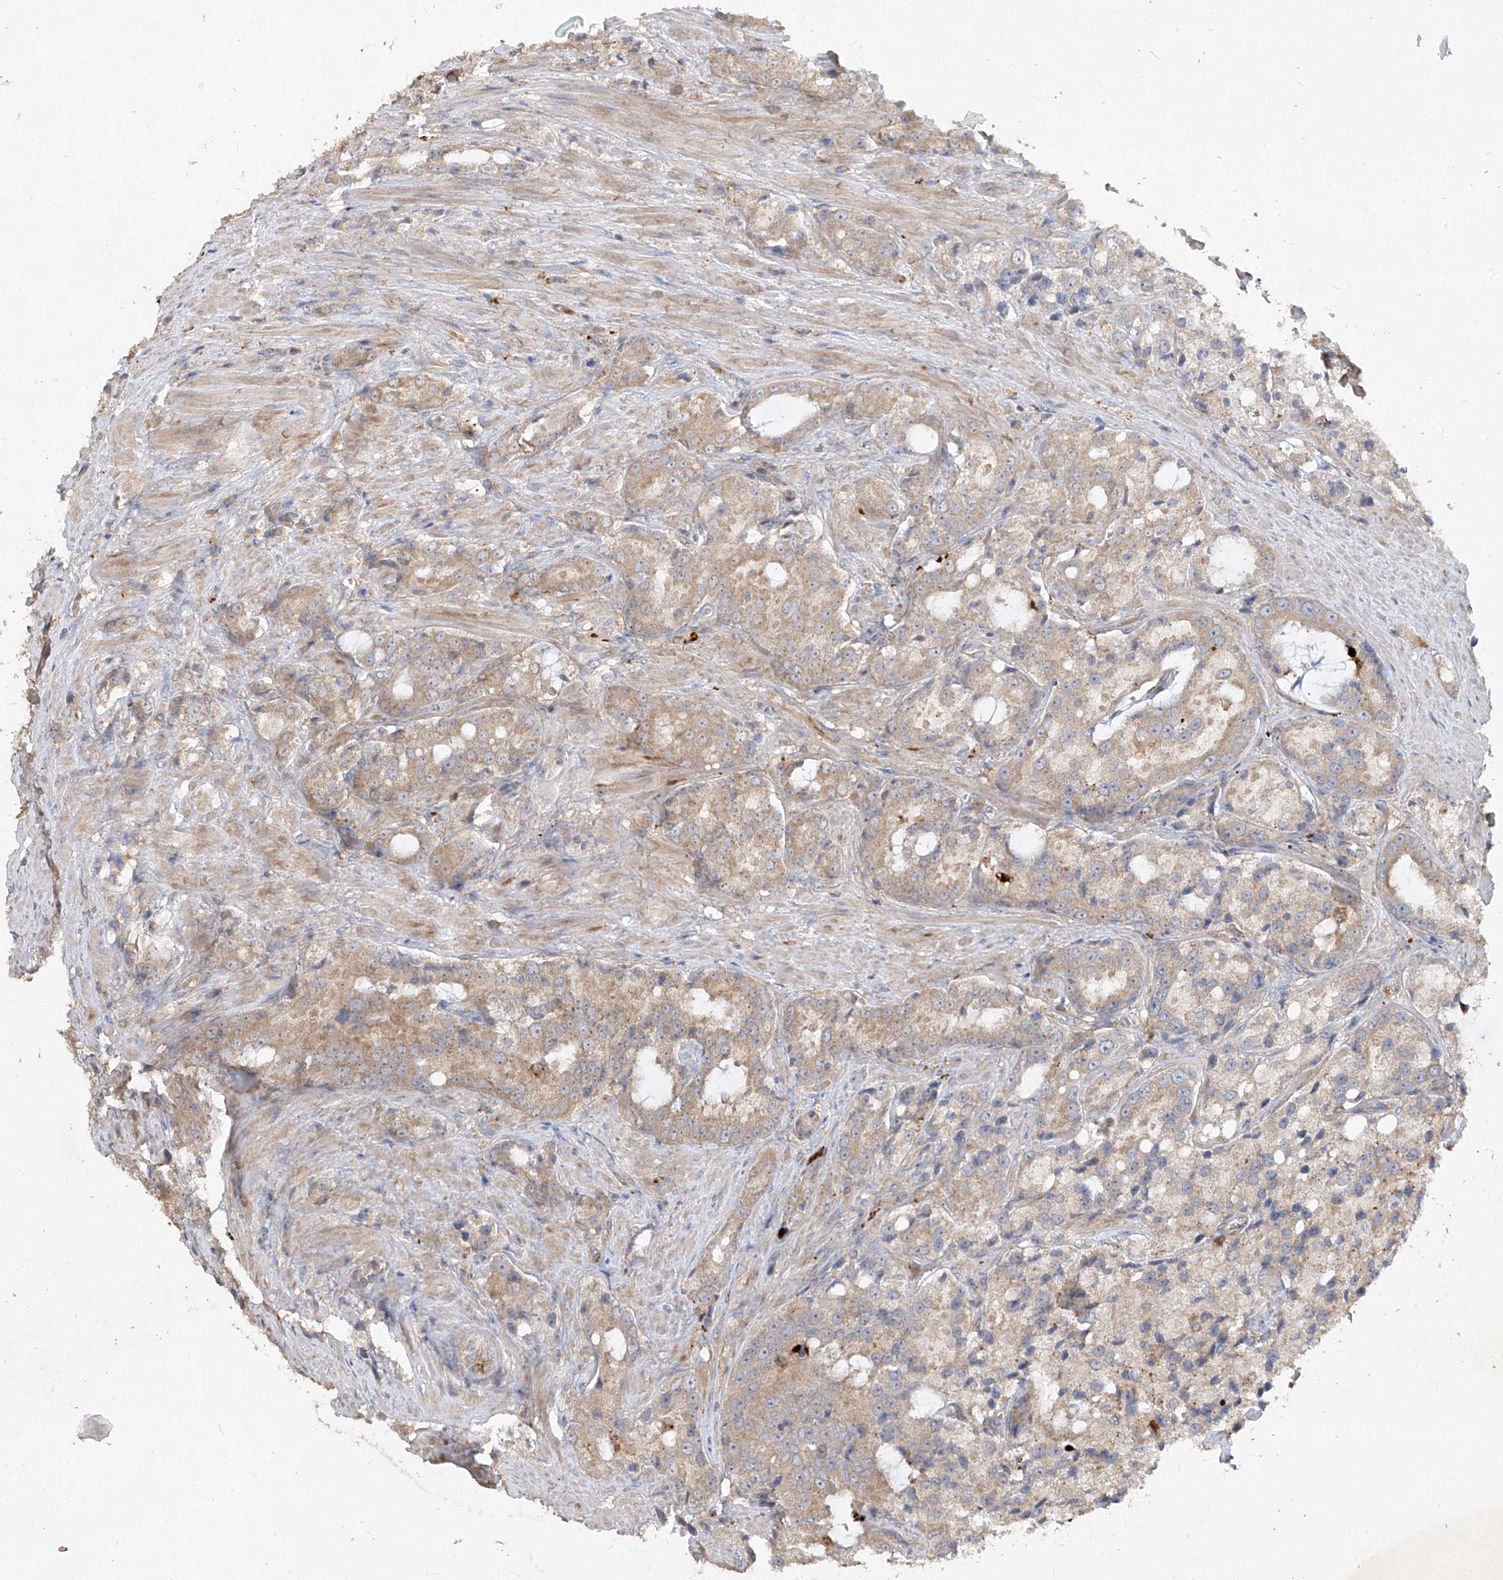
{"staining": {"intensity": "moderate", "quantity": ">75%", "location": "cytoplasmic/membranous"}, "tissue": "prostate cancer", "cell_type": "Tumor cells", "image_type": "cancer", "snomed": [{"axis": "morphology", "description": "Adenocarcinoma, High grade"}, {"axis": "topography", "description": "Prostate"}], "caption": "DAB (3,3'-diaminobenzidine) immunohistochemical staining of prostate cancer demonstrates moderate cytoplasmic/membranous protein positivity in approximately >75% of tumor cells.", "gene": "LDAH", "patient": {"sex": "male", "age": 66}}